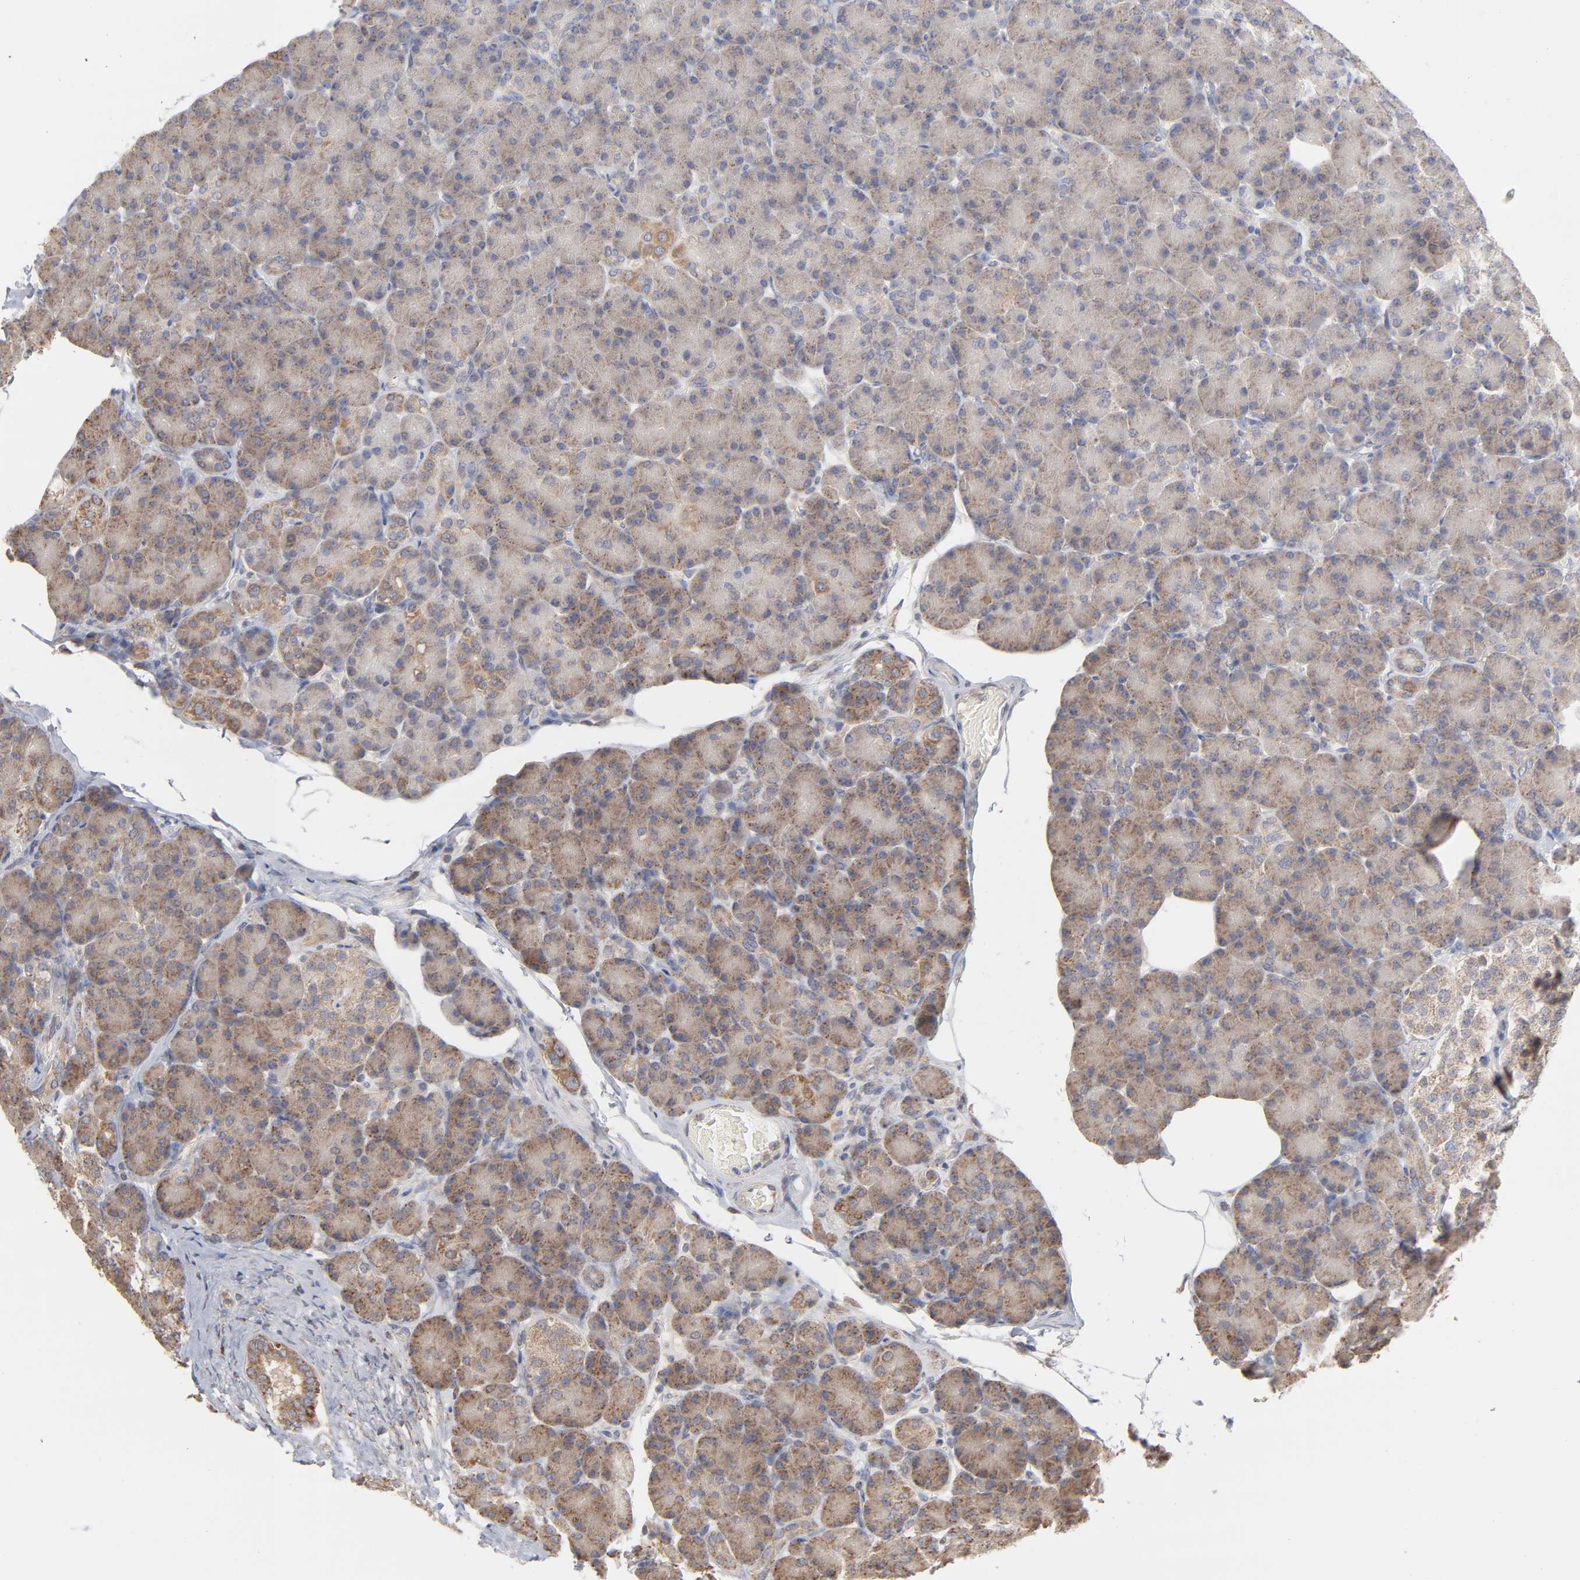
{"staining": {"intensity": "moderate", "quantity": ">75%", "location": "cytoplasmic/membranous"}, "tissue": "pancreas", "cell_type": "Exocrine glandular cells", "image_type": "normal", "snomed": [{"axis": "morphology", "description": "Normal tissue, NOS"}, {"axis": "topography", "description": "Pancreas"}], "caption": "A high-resolution histopathology image shows immunohistochemistry staining of benign pancreas, which demonstrates moderate cytoplasmic/membranous positivity in approximately >75% of exocrine glandular cells.", "gene": "PPFIBP2", "patient": {"sex": "female", "age": 43}}